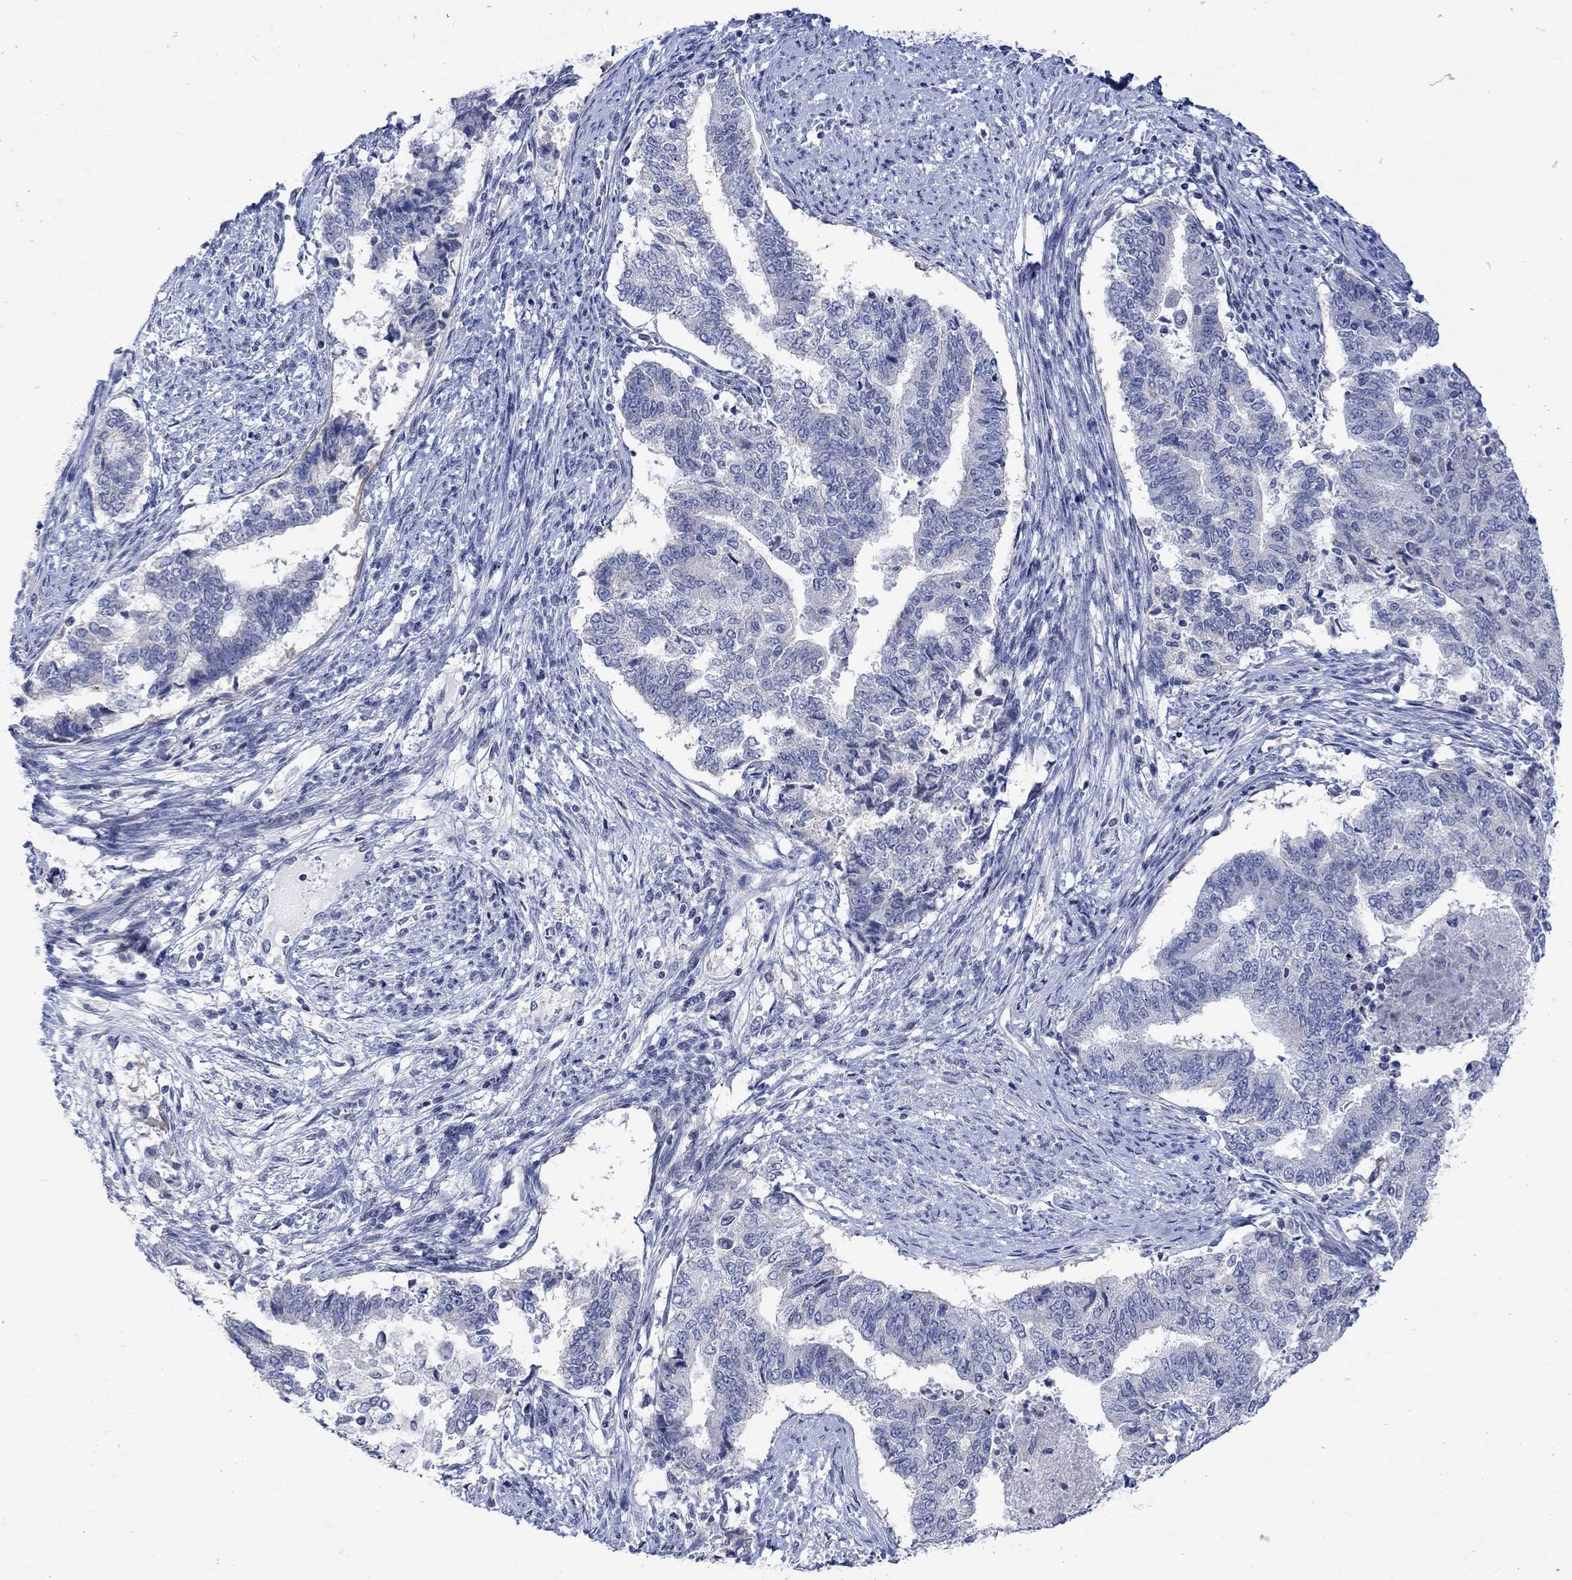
{"staining": {"intensity": "negative", "quantity": "none", "location": "none"}, "tissue": "endometrial cancer", "cell_type": "Tumor cells", "image_type": "cancer", "snomed": [{"axis": "morphology", "description": "Adenocarcinoma, NOS"}, {"axis": "topography", "description": "Endometrium"}], "caption": "Human adenocarcinoma (endometrial) stained for a protein using immunohistochemistry (IHC) shows no staining in tumor cells.", "gene": "DCX", "patient": {"sex": "female", "age": 65}}